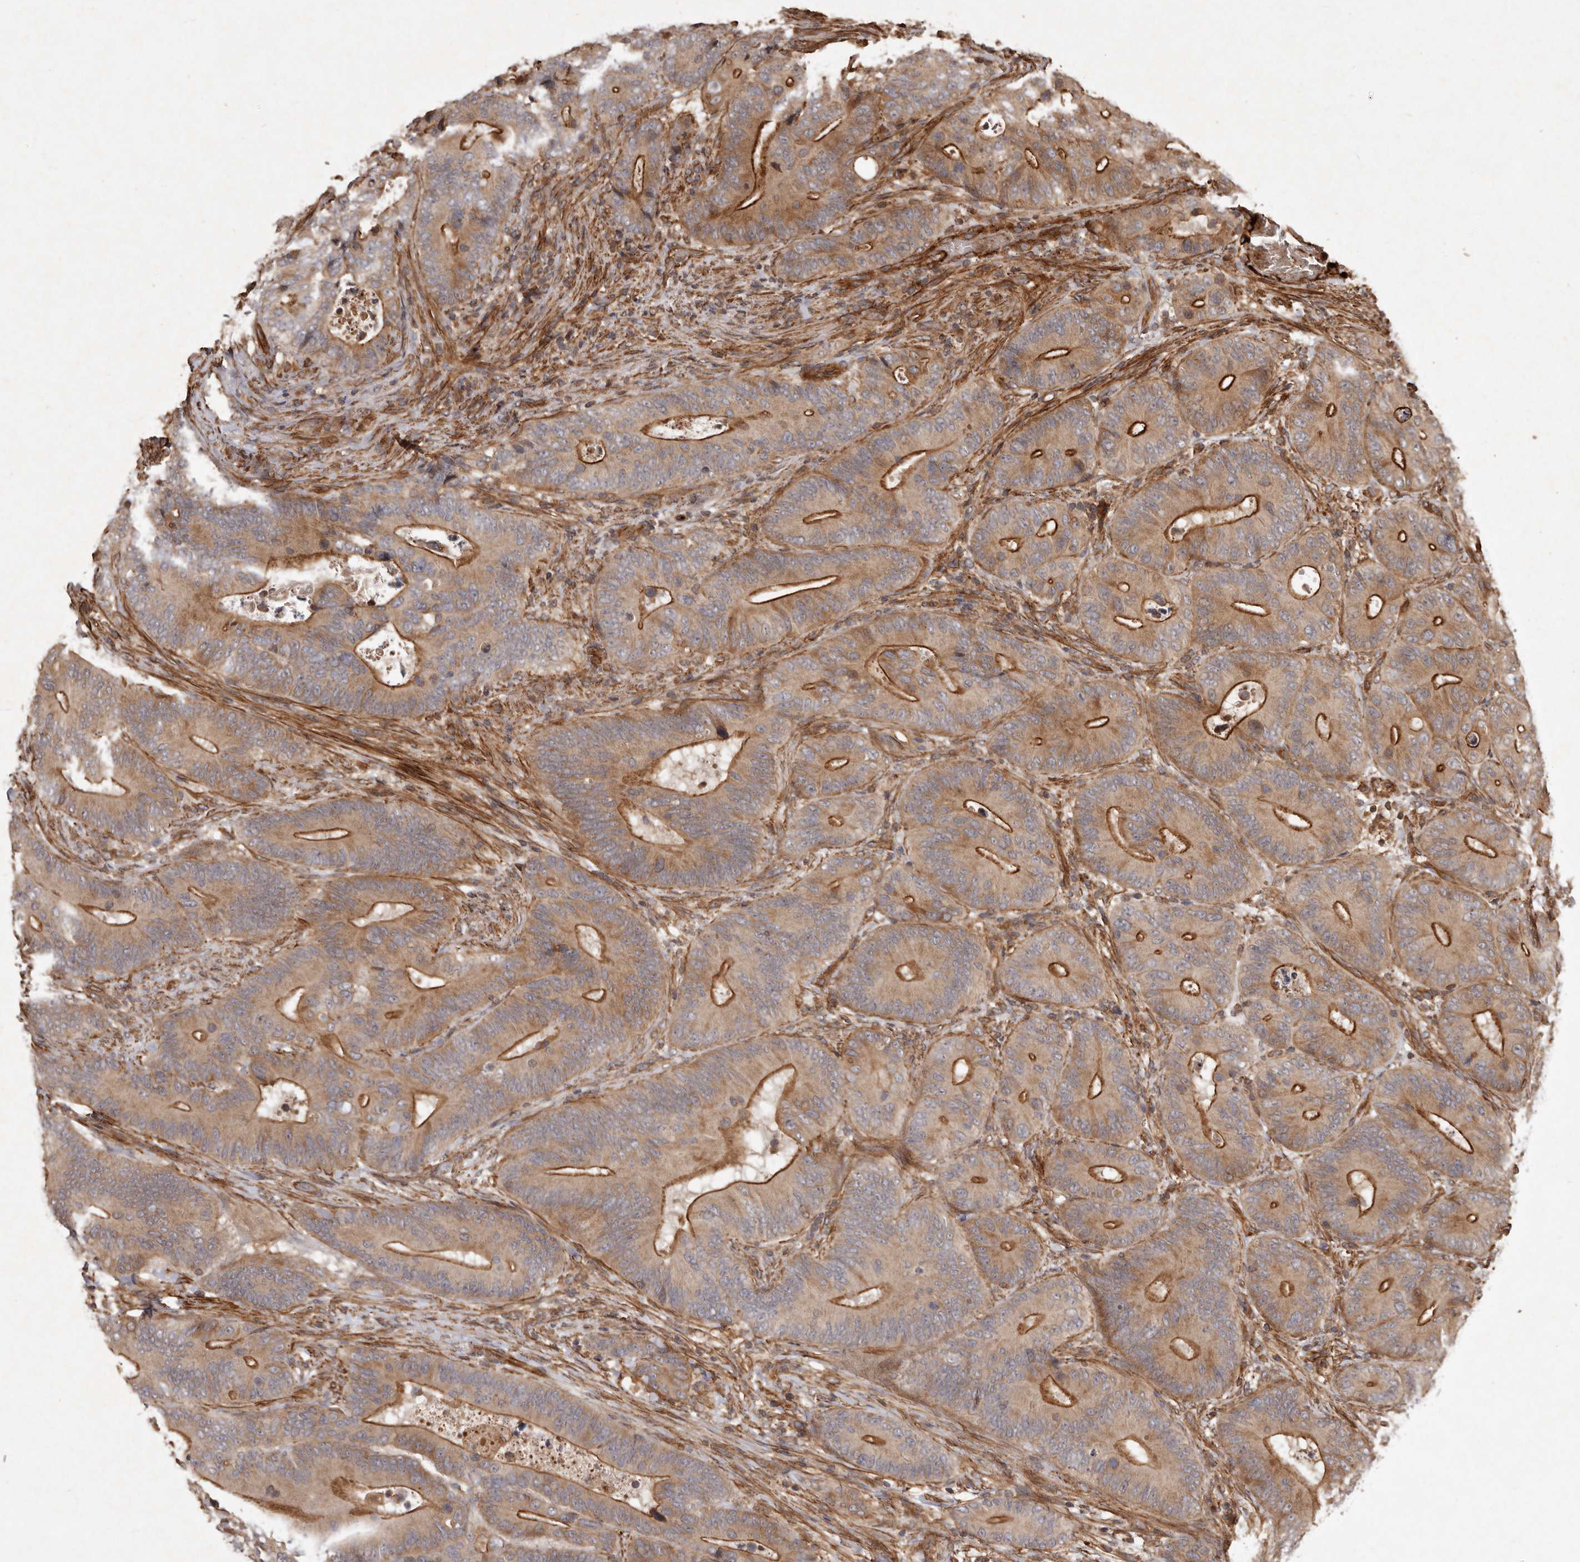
{"staining": {"intensity": "moderate", "quantity": ">75%", "location": "cytoplasmic/membranous"}, "tissue": "colorectal cancer", "cell_type": "Tumor cells", "image_type": "cancer", "snomed": [{"axis": "morphology", "description": "Adenocarcinoma, NOS"}, {"axis": "topography", "description": "Colon"}], "caption": "Immunohistochemistry micrograph of human colorectal cancer stained for a protein (brown), which shows medium levels of moderate cytoplasmic/membranous staining in about >75% of tumor cells.", "gene": "SEMA3A", "patient": {"sex": "male", "age": 83}}